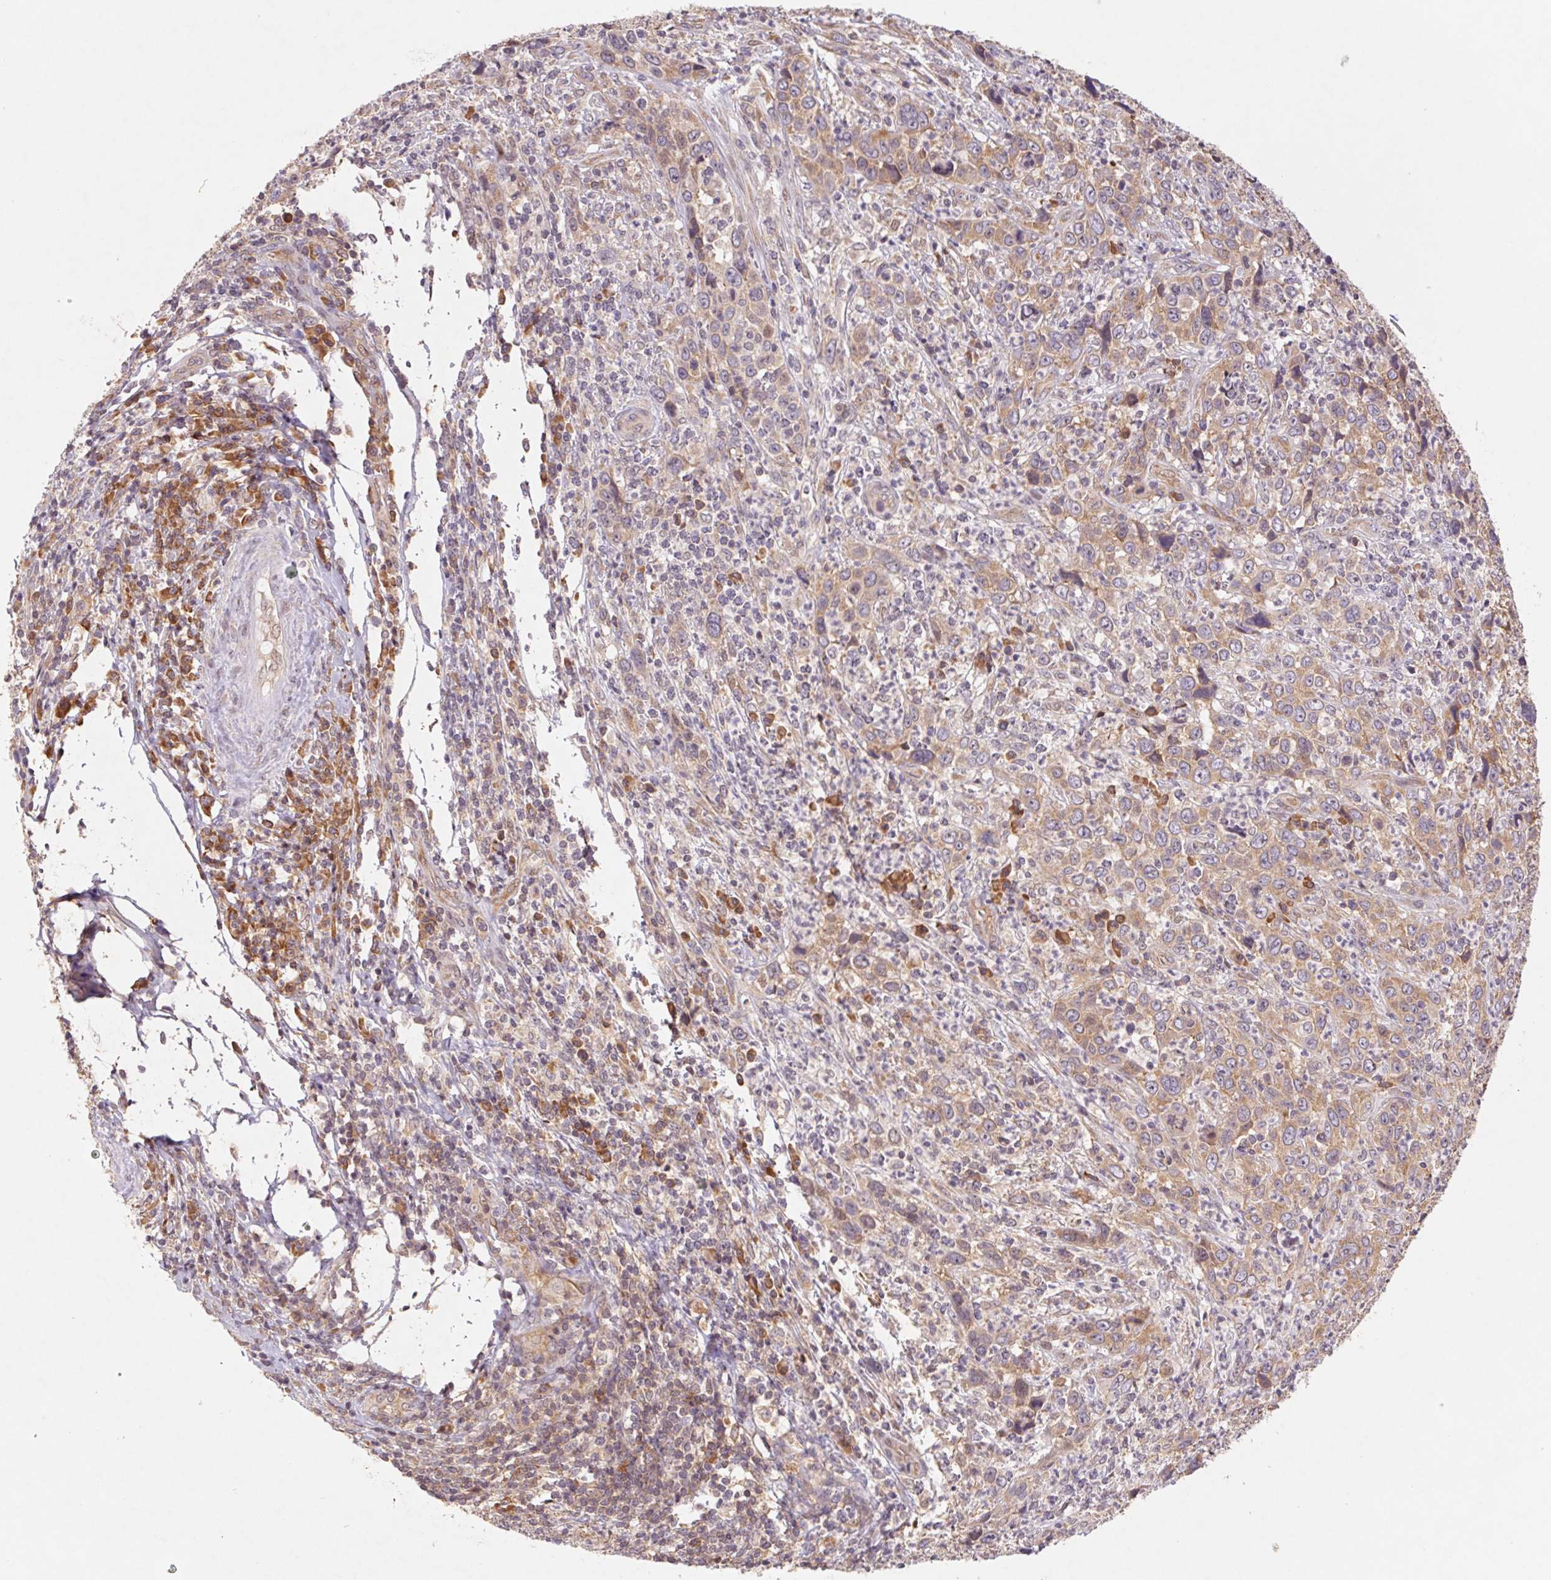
{"staining": {"intensity": "weak", "quantity": ">75%", "location": "cytoplasmic/membranous"}, "tissue": "cervical cancer", "cell_type": "Tumor cells", "image_type": "cancer", "snomed": [{"axis": "morphology", "description": "Squamous cell carcinoma, NOS"}, {"axis": "topography", "description": "Cervix"}], "caption": "A high-resolution photomicrograph shows immunohistochemistry (IHC) staining of cervical squamous cell carcinoma, which demonstrates weak cytoplasmic/membranous positivity in about >75% of tumor cells.", "gene": "RPL27A", "patient": {"sex": "female", "age": 46}}